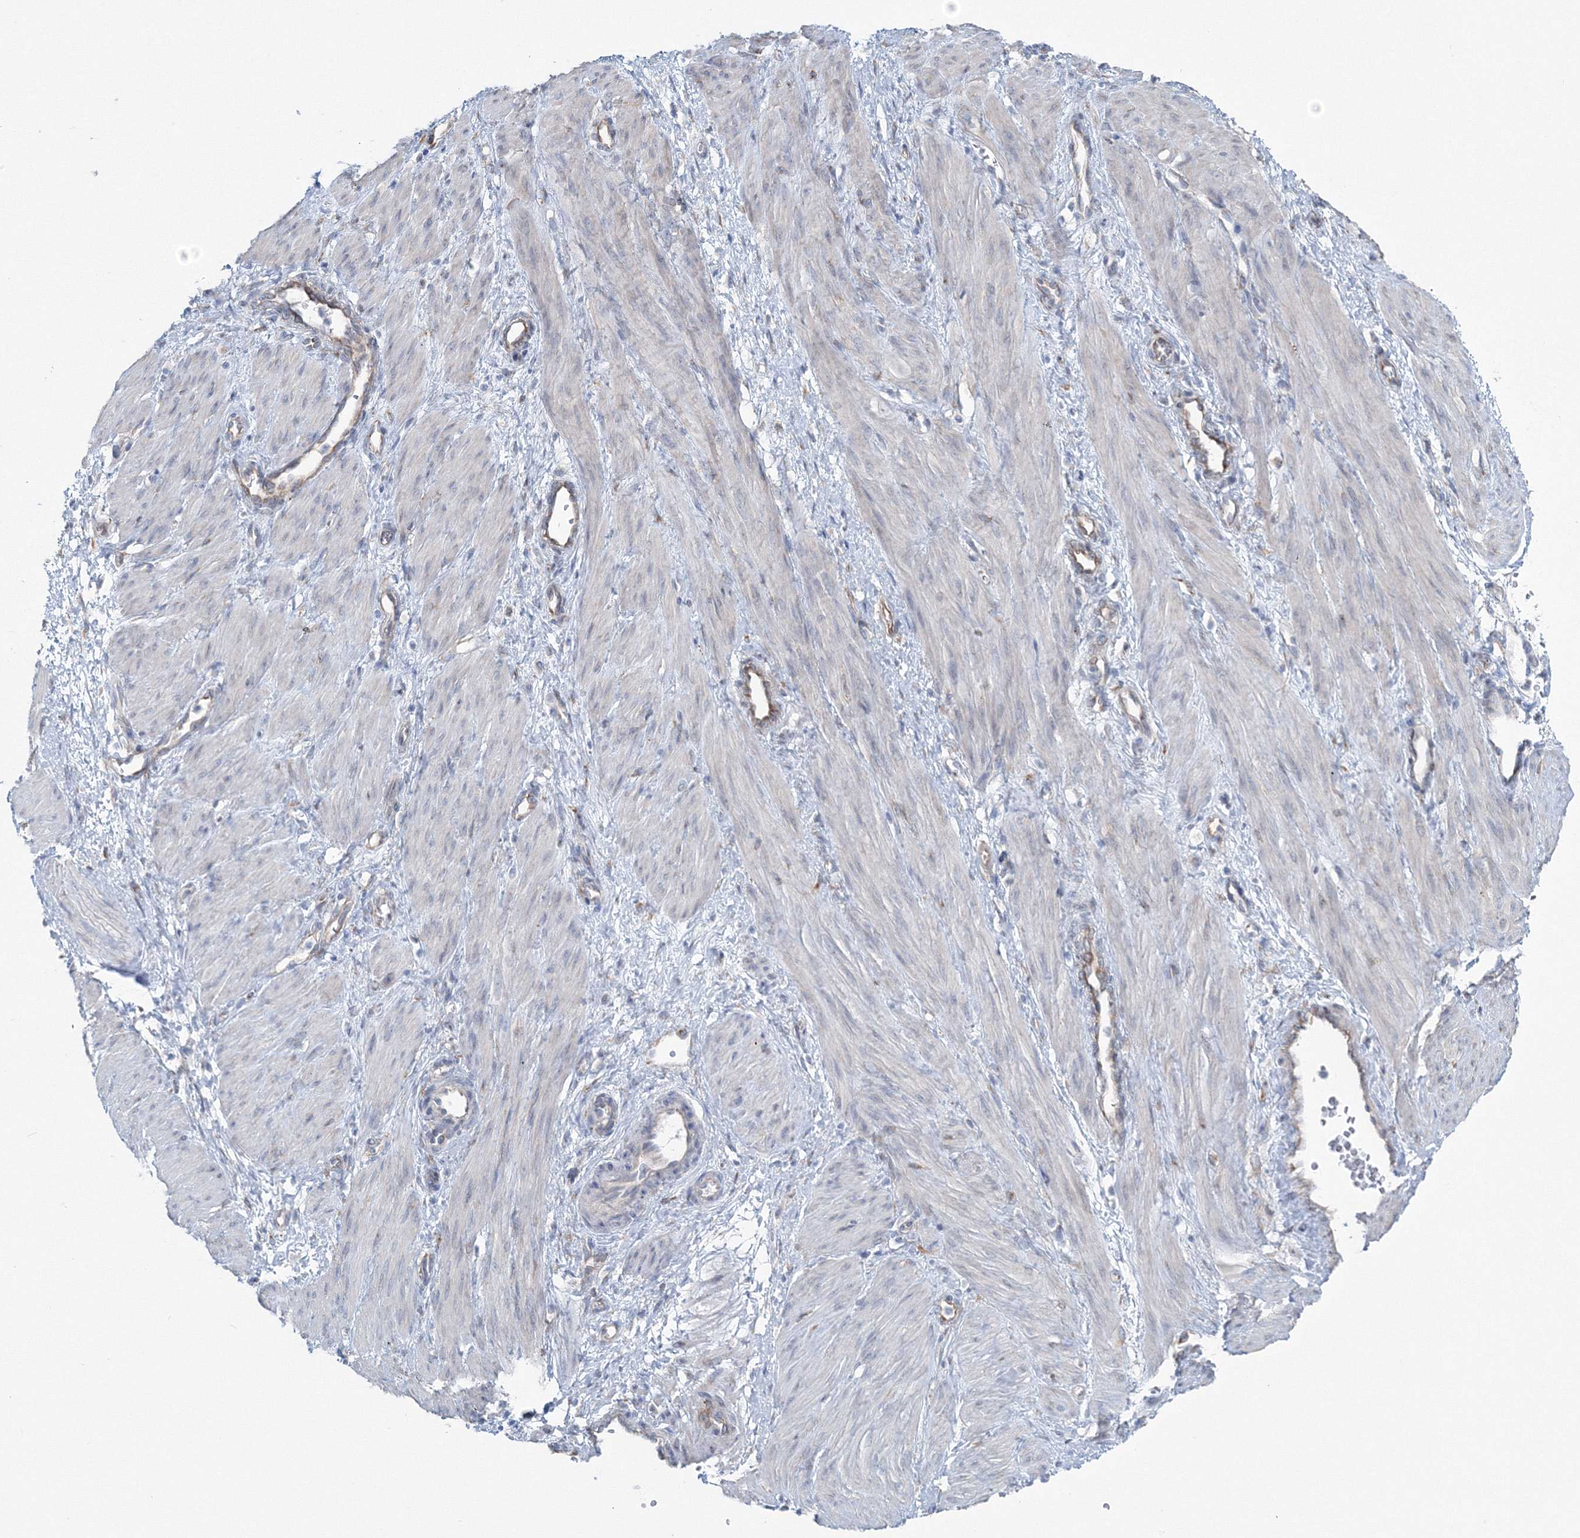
{"staining": {"intensity": "negative", "quantity": "none", "location": "none"}, "tissue": "smooth muscle", "cell_type": "Smooth muscle cells", "image_type": "normal", "snomed": [{"axis": "morphology", "description": "Normal tissue, NOS"}, {"axis": "topography", "description": "Endometrium"}], "caption": "Human smooth muscle stained for a protein using immunohistochemistry (IHC) demonstrates no staining in smooth muscle cells.", "gene": "ENSG00000285283", "patient": {"sex": "female", "age": 33}}